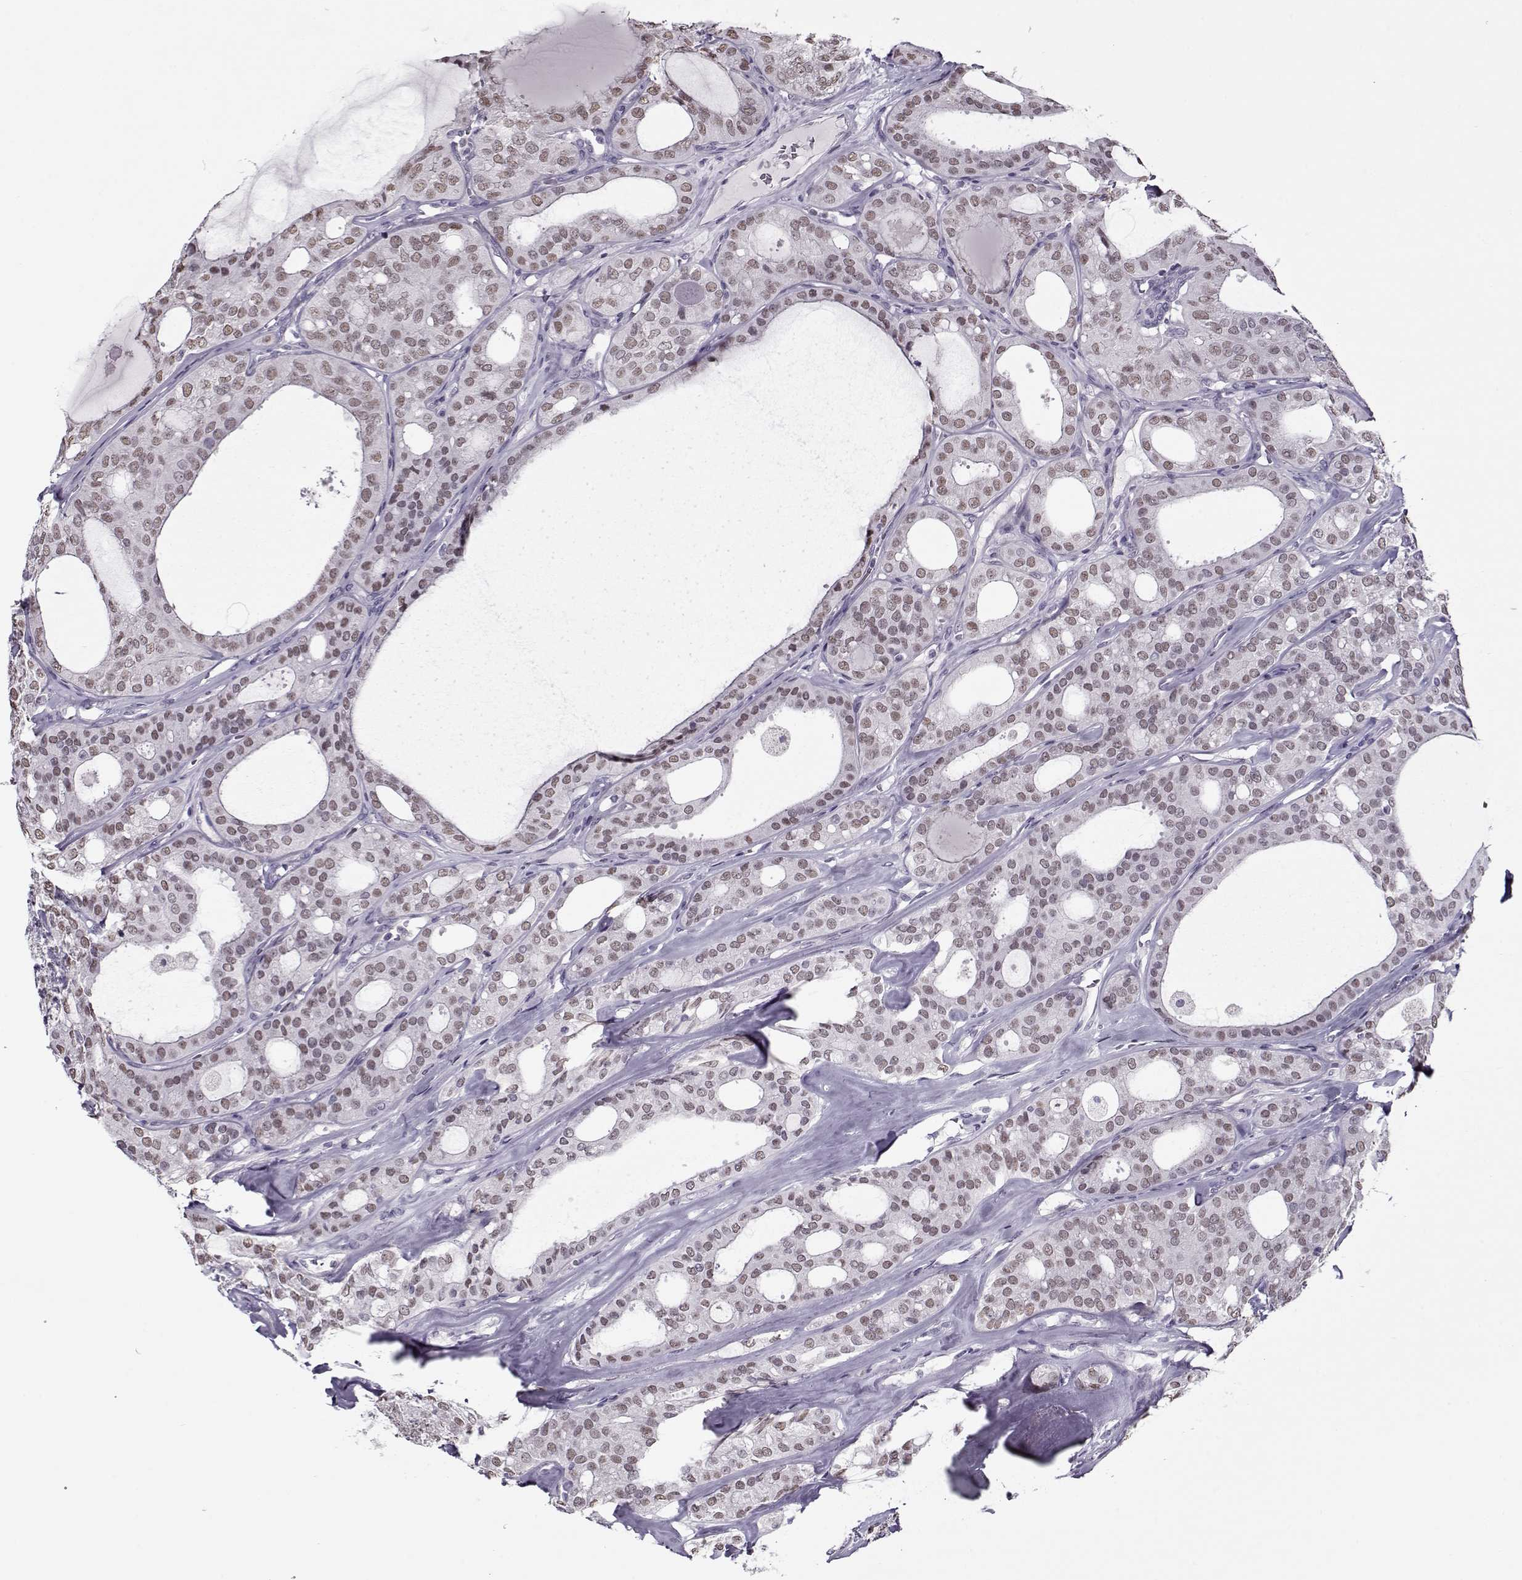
{"staining": {"intensity": "weak", "quantity": "25%-75%", "location": "nuclear"}, "tissue": "thyroid cancer", "cell_type": "Tumor cells", "image_type": "cancer", "snomed": [{"axis": "morphology", "description": "Follicular adenoma carcinoma, NOS"}, {"axis": "topography", "description": "Thyroid gland"}], "caption": "This histopathology image exhibits follicular adenoma carcinoma (thyroid) stained with immunohistochemistry (IHC) to label a protein in brown. The nuclear of tumor cells show weak positivity for the protein. Nuclei are counter-stained blue.", "gene": "CIBAR1", "patient": {"sex": "male", "age": 75}}